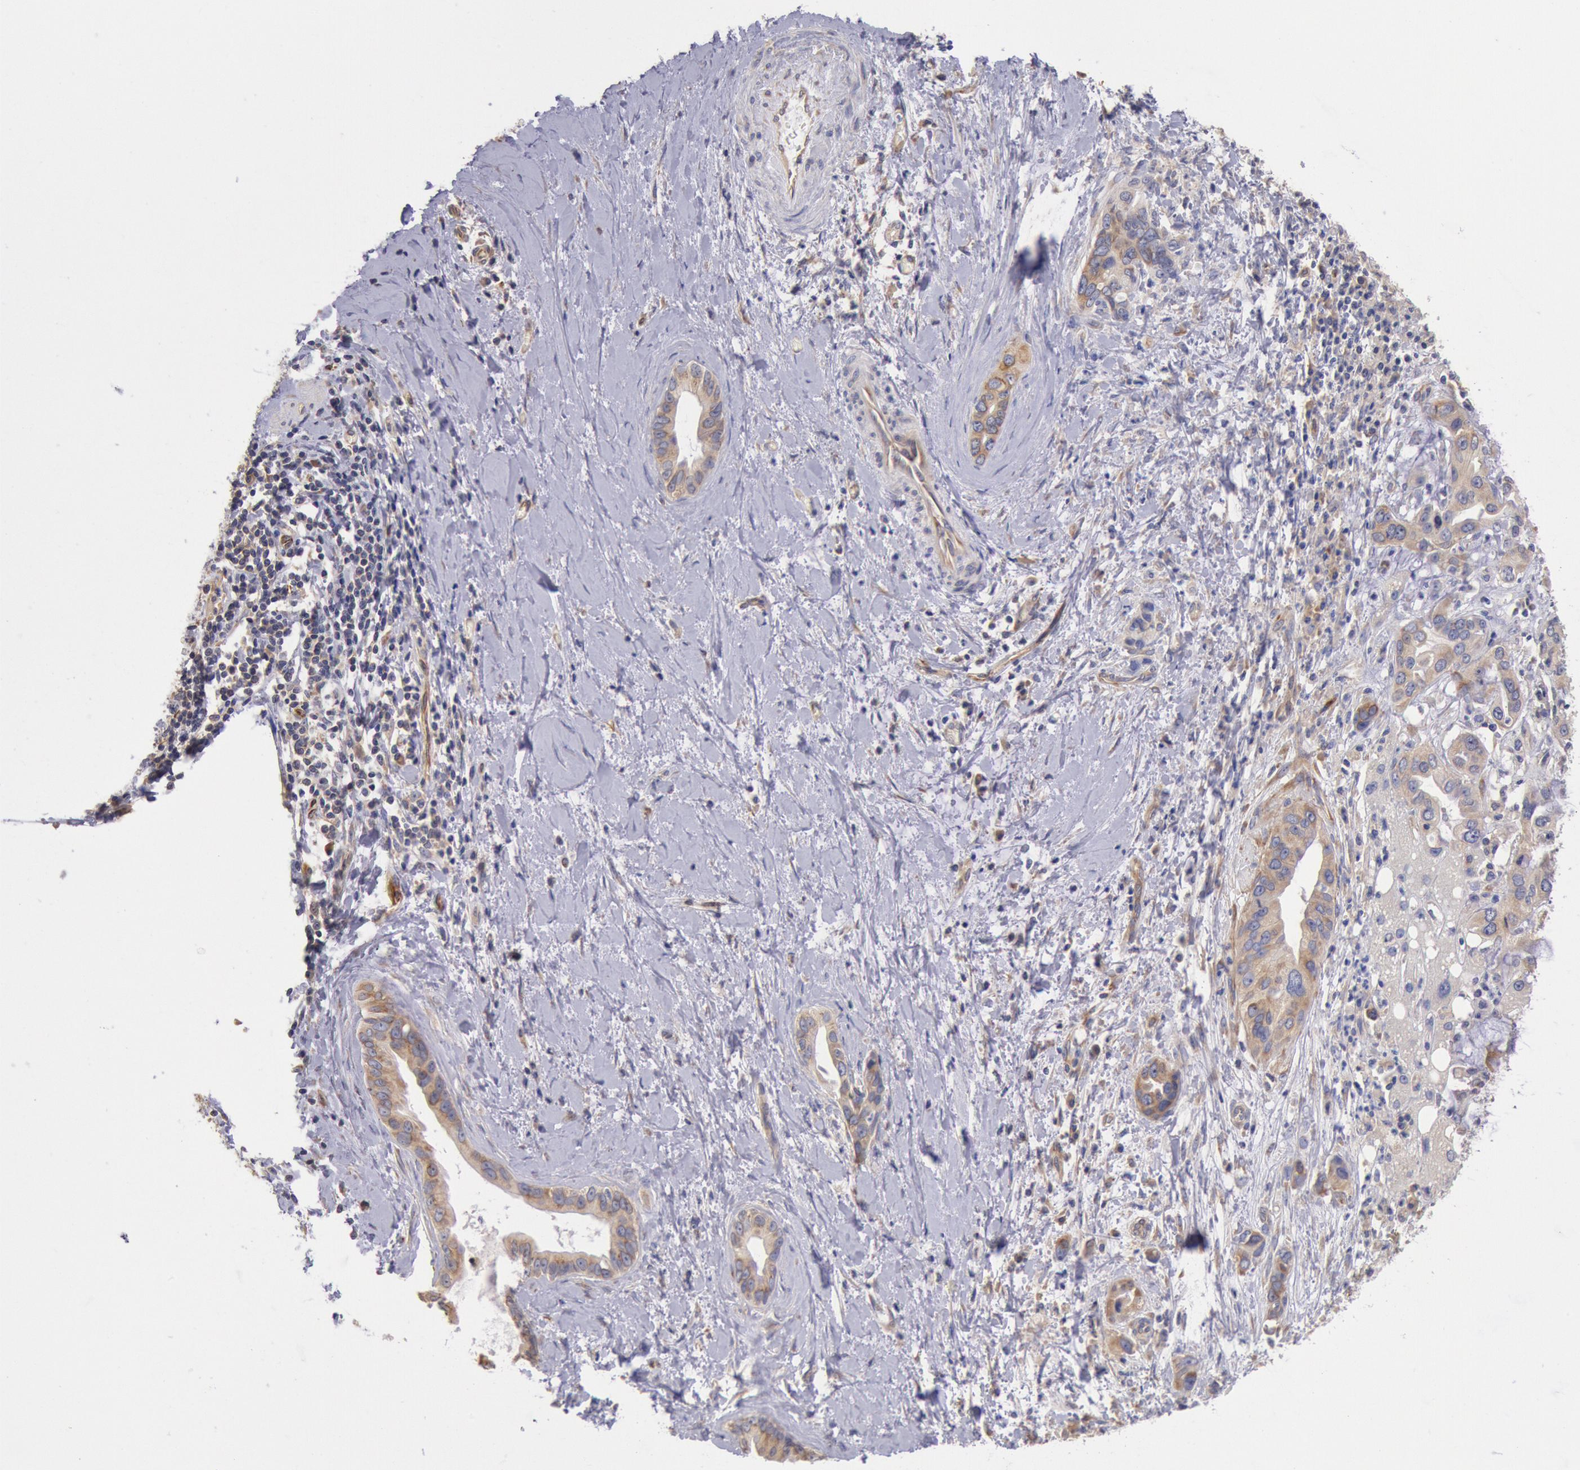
{"staining": {"intensity": "moderate", "quantity": ">75%", "location": "cytoplasmic/membranous"}, "tissue": "liver cancer", "cell_type": "Tumor cells", "image_type": "cancer", "snomed": [{"axis": "morphology", "description": "Cholangiocarcinoma"}, {"axis": "topography", "description": "Liver"}], "caption": "Human liver cancer stained with a brown dye shows moderate cytoplasmic/membranous positive positivity in approximately >75% of tumor cells.", "gene": "DRG1", "patient": {"sex": "female", "age": 65}}